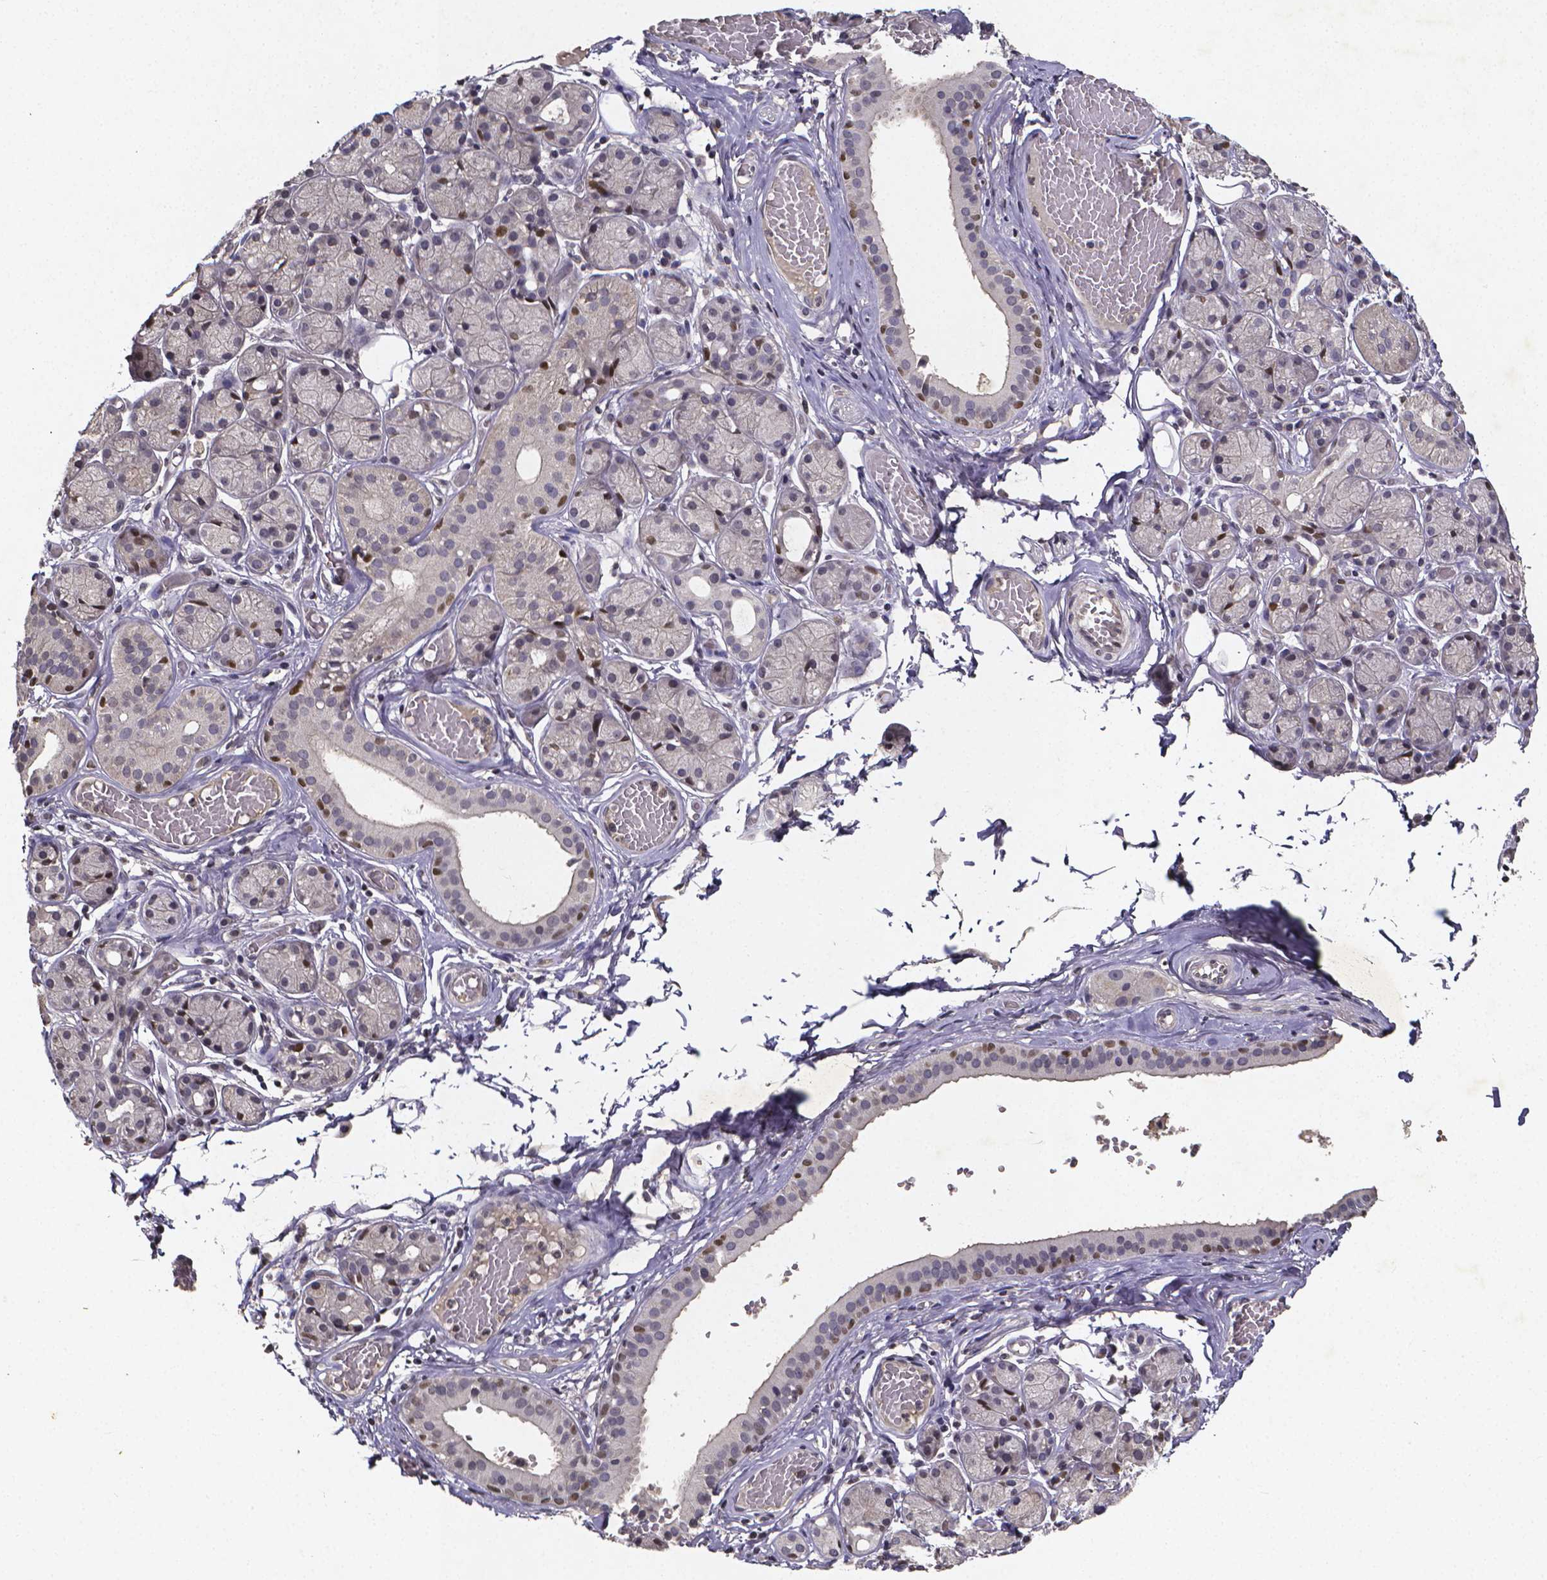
{"staining": {"intensity": "moderate", "quantity": "<25%", "location": "nuclear"}, "tissue": "salivary gland", "cell_type": "Glandular cells", "image_type": "normal", "snomed": [{"axis": "morphology", "description": "Normal tissue, NOS"}, {"axis": "topography", "description": "Salivary gland"}, {"axis": "topography", "description": "Peripheral nerve tissue"}], "caption": "A low amount of moderate nuclear expression is seen in approximately <25% of glandular cells in normal salivary gland.", "gene": "TP73", "patient": {"sex": "male", "age": 71}}